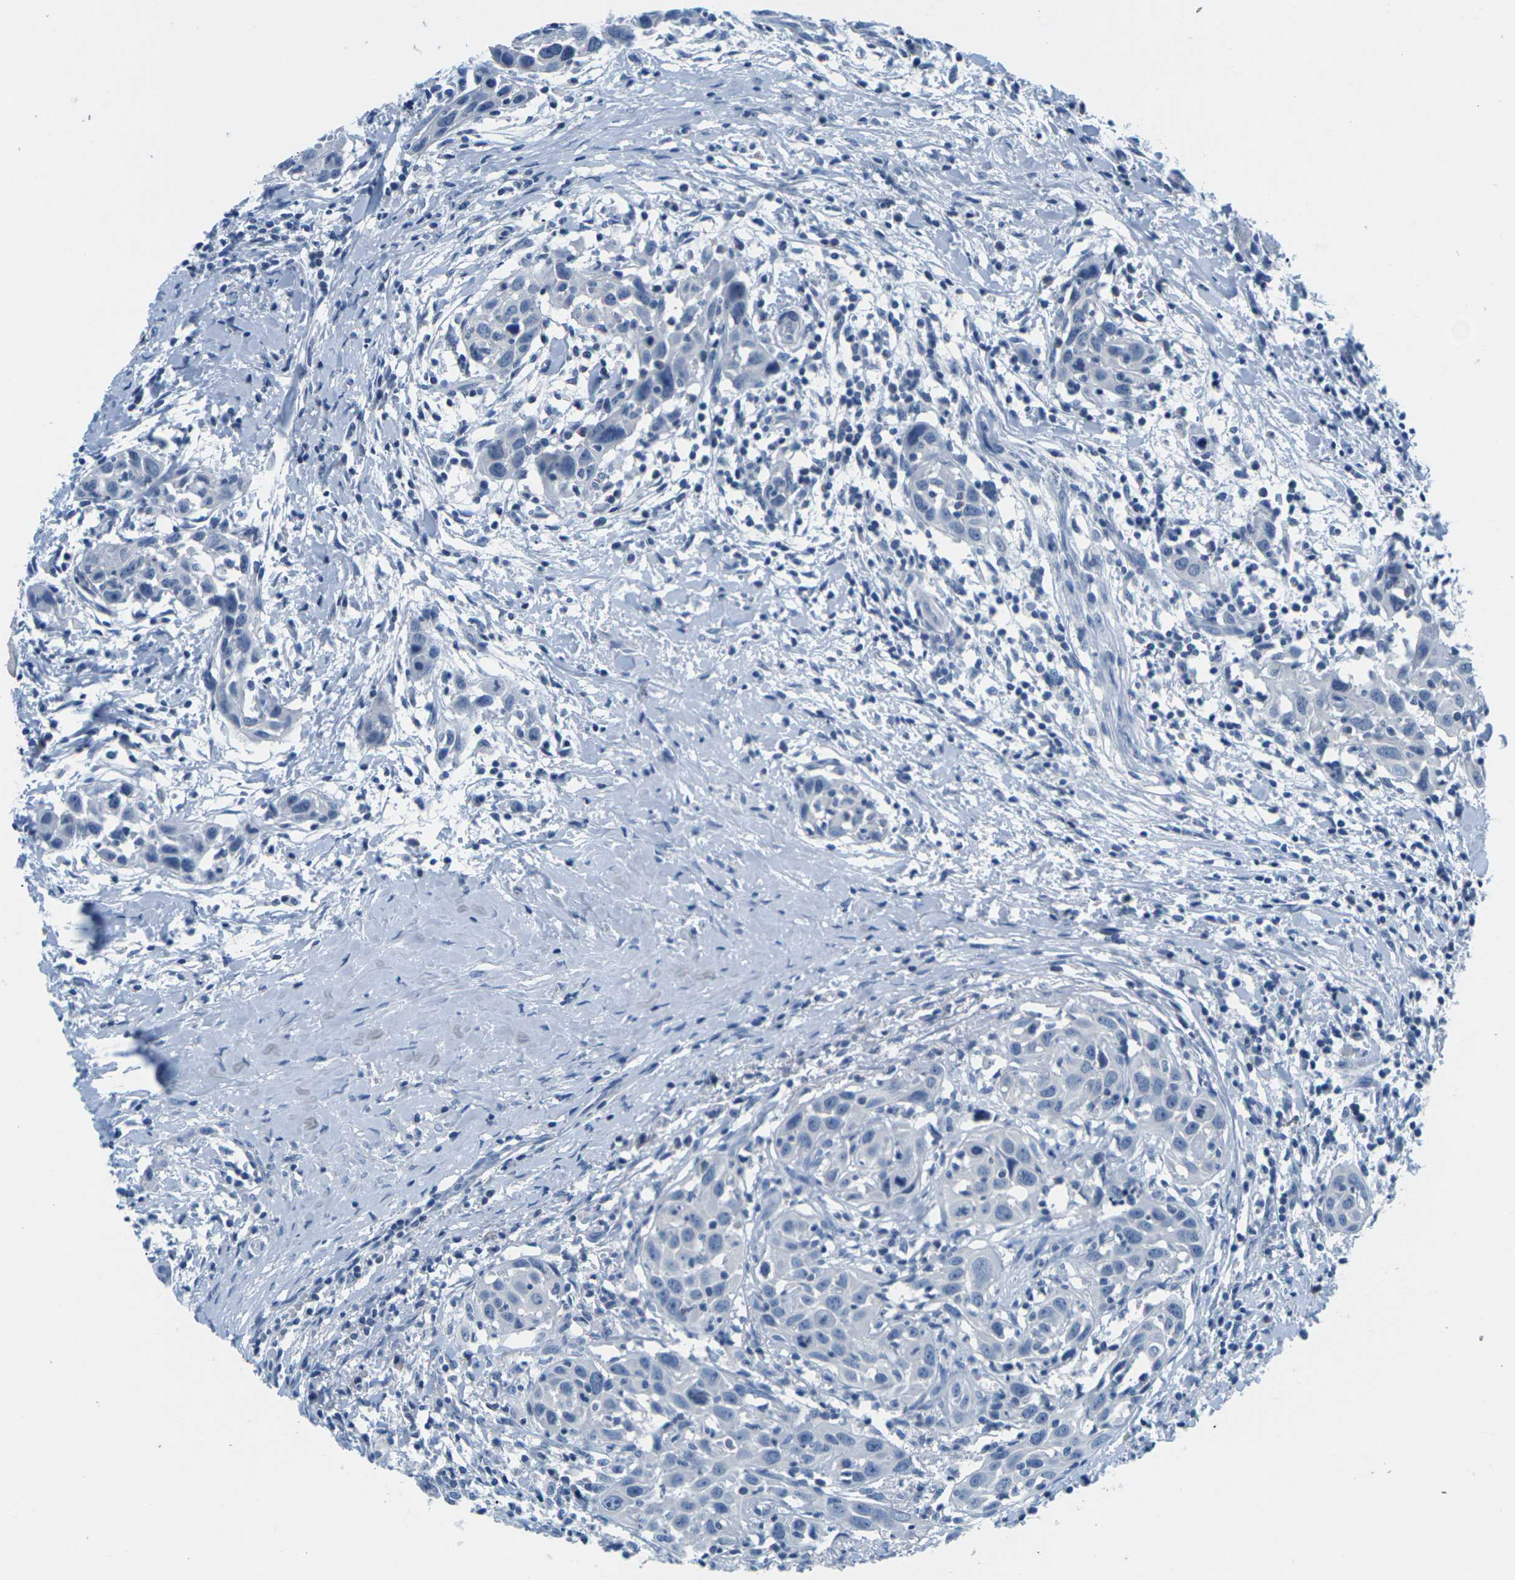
{"staining": {"intensity": "negative", "quantity": "none", "location": "none"}, "tissue": "head and neck cancer", "cell_type": "Tumor cells", "image_type": "cancer", "snomed": [{"axis": "morphology", "description": "Squamous cell carcinoma, NOS"}, {"axis": "topography", "description": "Oral tissue"}, {"axis": "topography", "description": "Head-Neck"}], "caption": "This is an IHC photomicrograph of head and neck cancer. There is no expression in tumor cells.", "gene": "UMOD", "patient": {"sex": "female", "age": 50}}